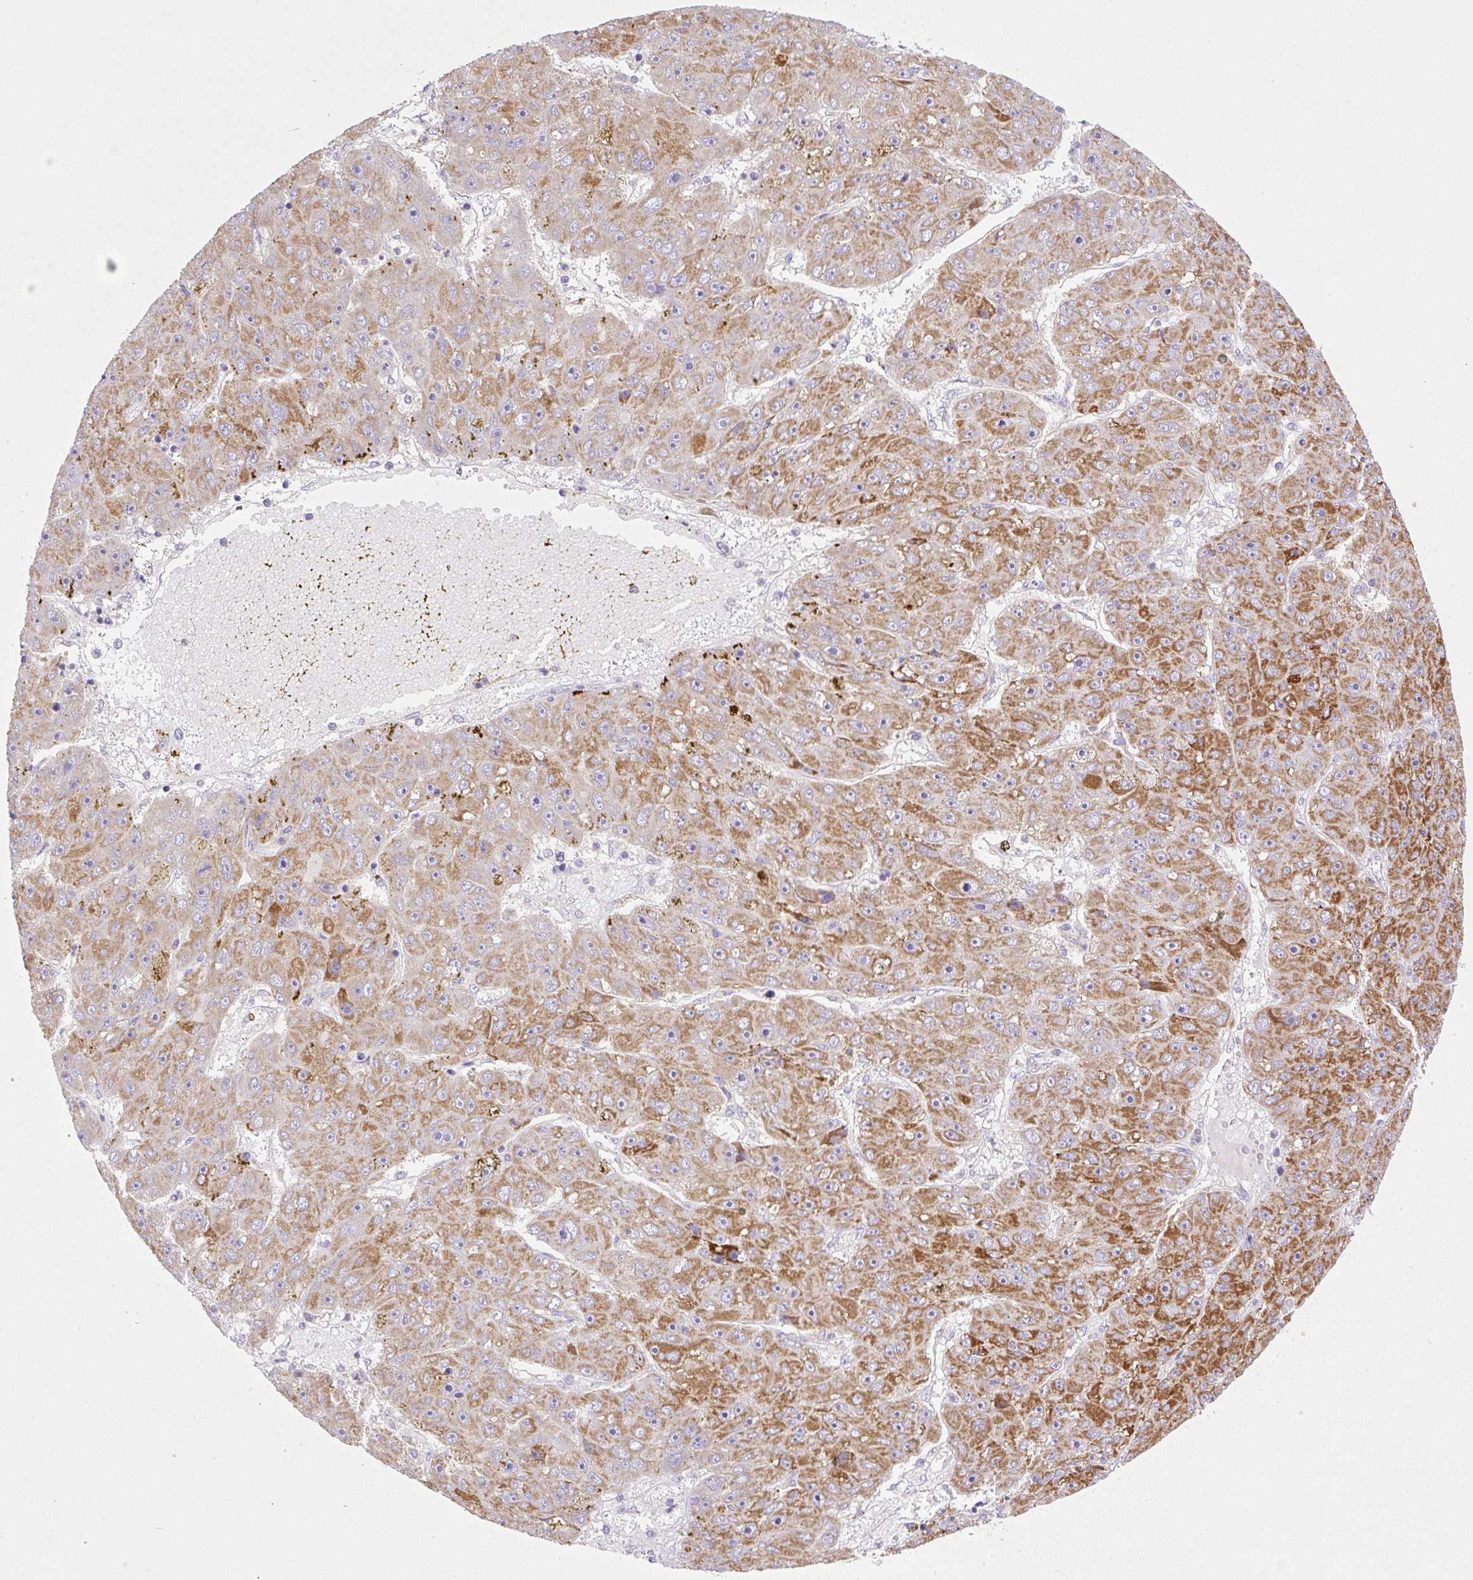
{"staining": {"intensity": "strong", "quantity": "25%-75%", "location": "cytoplasmic/membranous"}, "tissue": "liver cancer", "cell_type": "Tumor cells", "image_type": "cancer", "snomed": [{"axis": "morphology", "description": "Carcinoma, Hepatocellular, NOS"}, {"axis": "topography", "description": "Liver"}], "caption": "Tumor cells demonstrate high levels of strong cytoplasmic/membranous positivity in about 25%-75% of cells in liver cancer.", "gene": "NF1", "patient": {"sex": "male", "age": 67}}